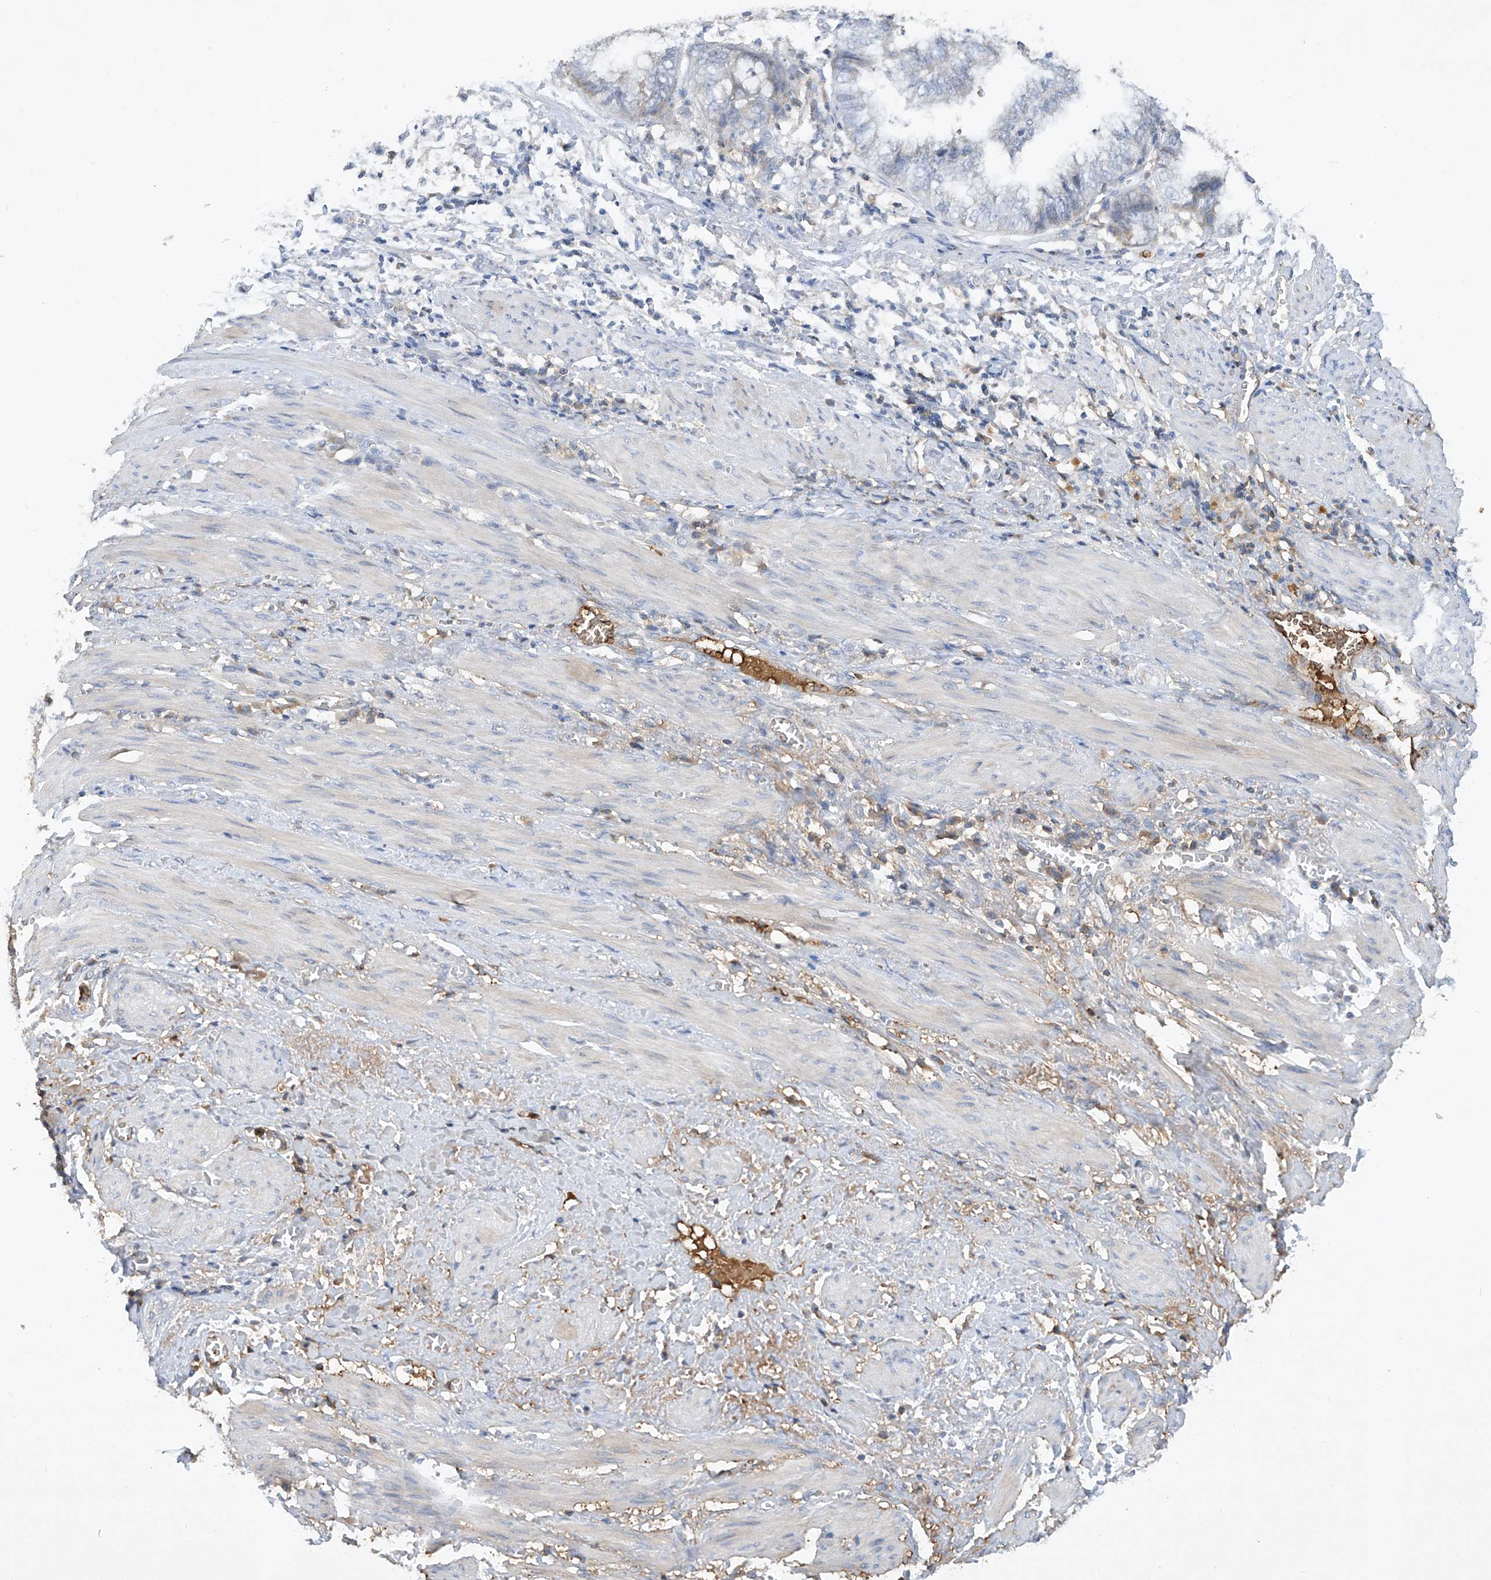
{"staining": {"intensity": "negative", "quantity": "none", "location": "none"}, "tissue": "endometrial cancer", "cell_type": "Tumor cells", "image_type": "cancer", "snomed": [{"axis": "morphology", "description": "Necrosis, NOS"}, {"axis": "morphology", "description": "Adenocarcinoma, NOS"}, {"axis": "topography", "description": "Endometrium"}], "caption": "IHC photomicrograph of neoplastic tissue: human adenocarcinoma (endometrial) stained with DAB (3,3'-diaminobenzidine) exhibits no significant protein expression in tumor cells.", "gene": "HAS3", "patient": {"sex": "female", "age": 79}}